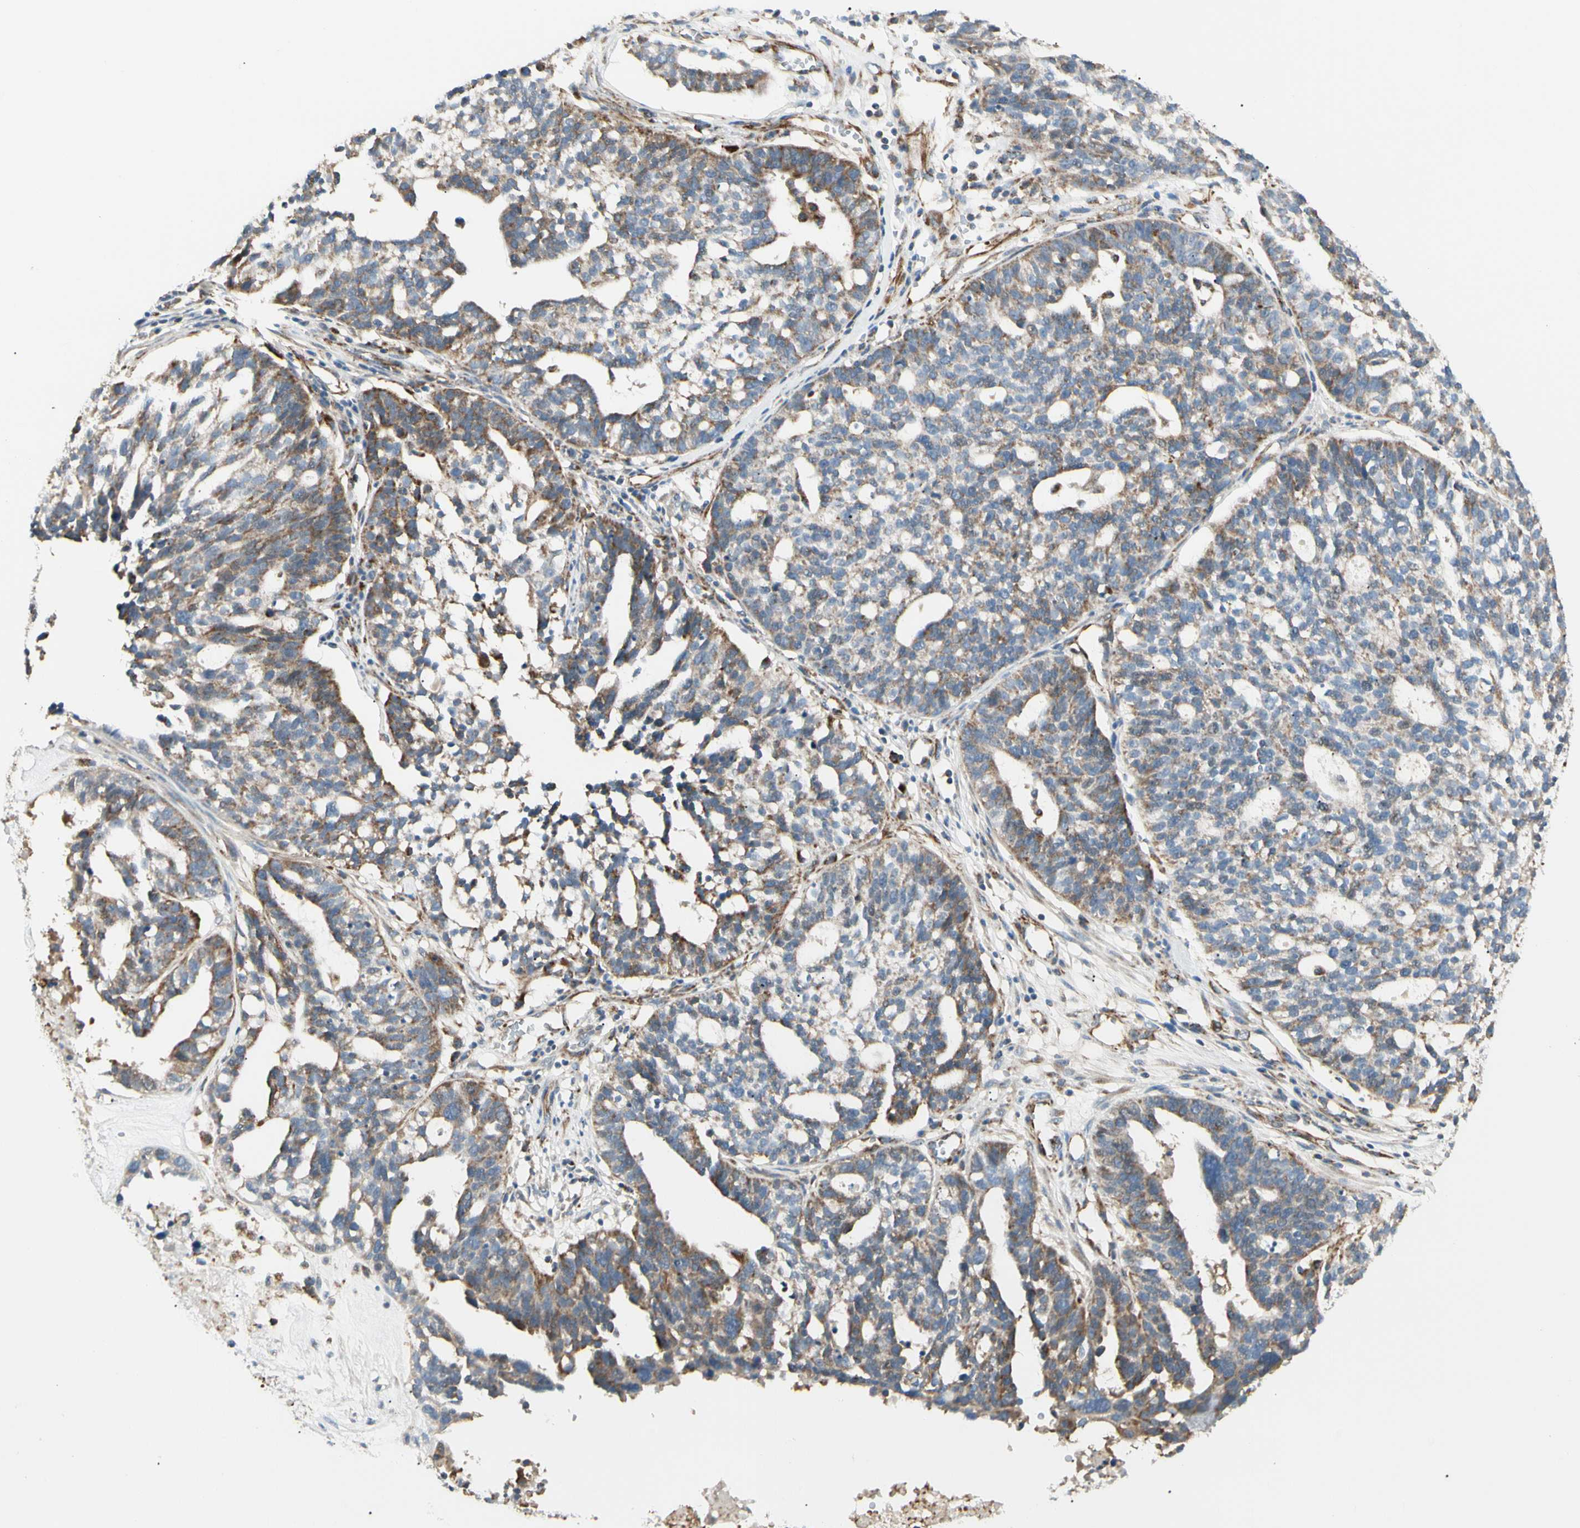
{"staining": {"intensity": "moderate", "quantity": "25%-75%", "location": "cytoplasmic/membranous"}, "tissue": "ovarian cancer", "cell_type": "Tumor cells", "image_type": "cancer", "snomed": [{"axis": "morphology", "description": "Cystadenocarcinoma, serous, NOS"}, {"axis": "topography", "description": "Ovary"}], "caption": "An immunohistochemistry (IHC) histopathology image of tumor tissue is shown. Protein staining in brown shows moderate cytoplasmic/membranous positivity in ovarian cancer (serous cystadenocarcinoma) within tumor cells.", "gene": "TBC1D10A", "patient": {"sex": "female", "age": 59}}